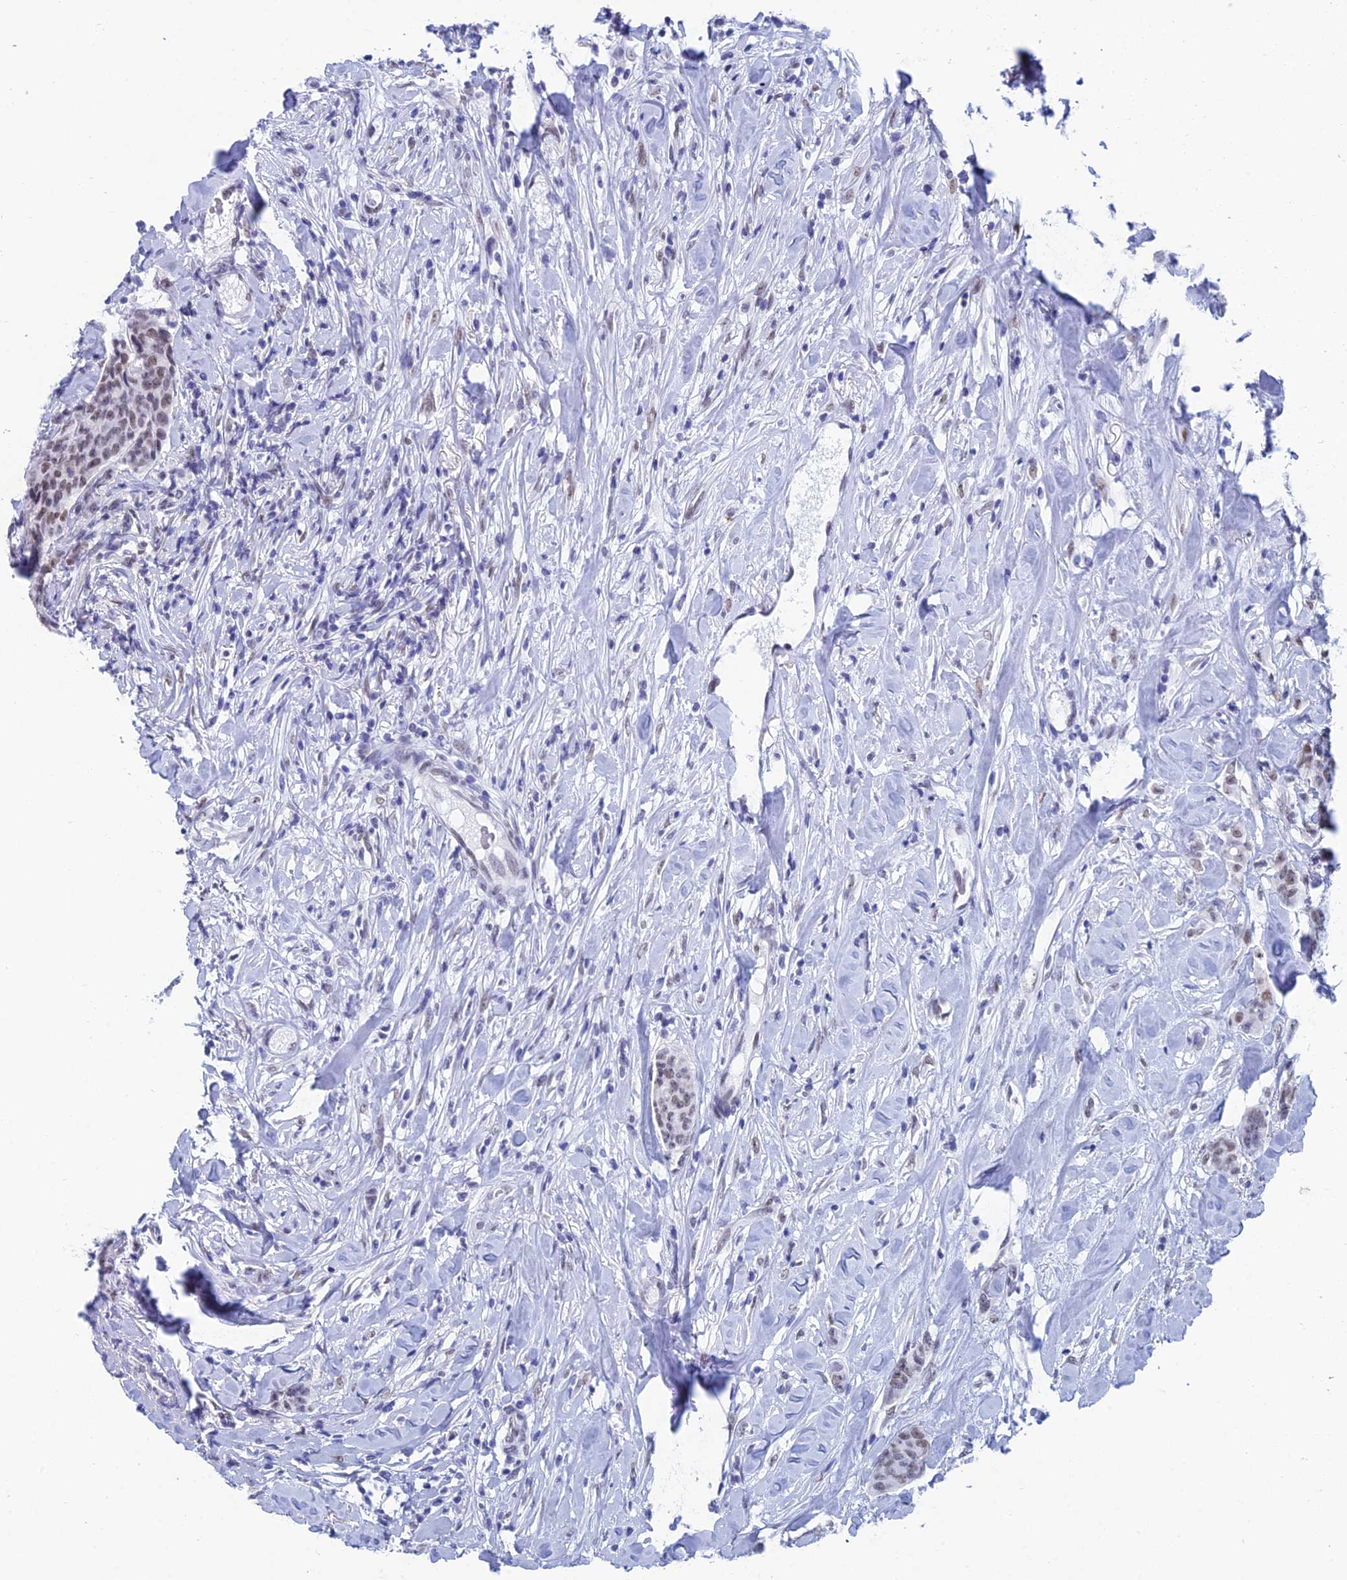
{"staining": {"intensity": "weak", "quantity": ">75%", "location": "nuclear"}, "tissue": "breast cancer", "cell_type": "Tumor cells", "image_type": "cancer", "snomed": [{"axis": "morphology", "description": "Duct carcinoma"}, {"axis": "topography", "description": "Breast"}], "caption": "DAB immunohistochemical staining of breast infiltrating ductal carcinoma demonstrates weak nuclear protein staining in approximately >75% of tumor cells.", "gene": "NABP2", "patient": {"sex": "female", "age": 40}}